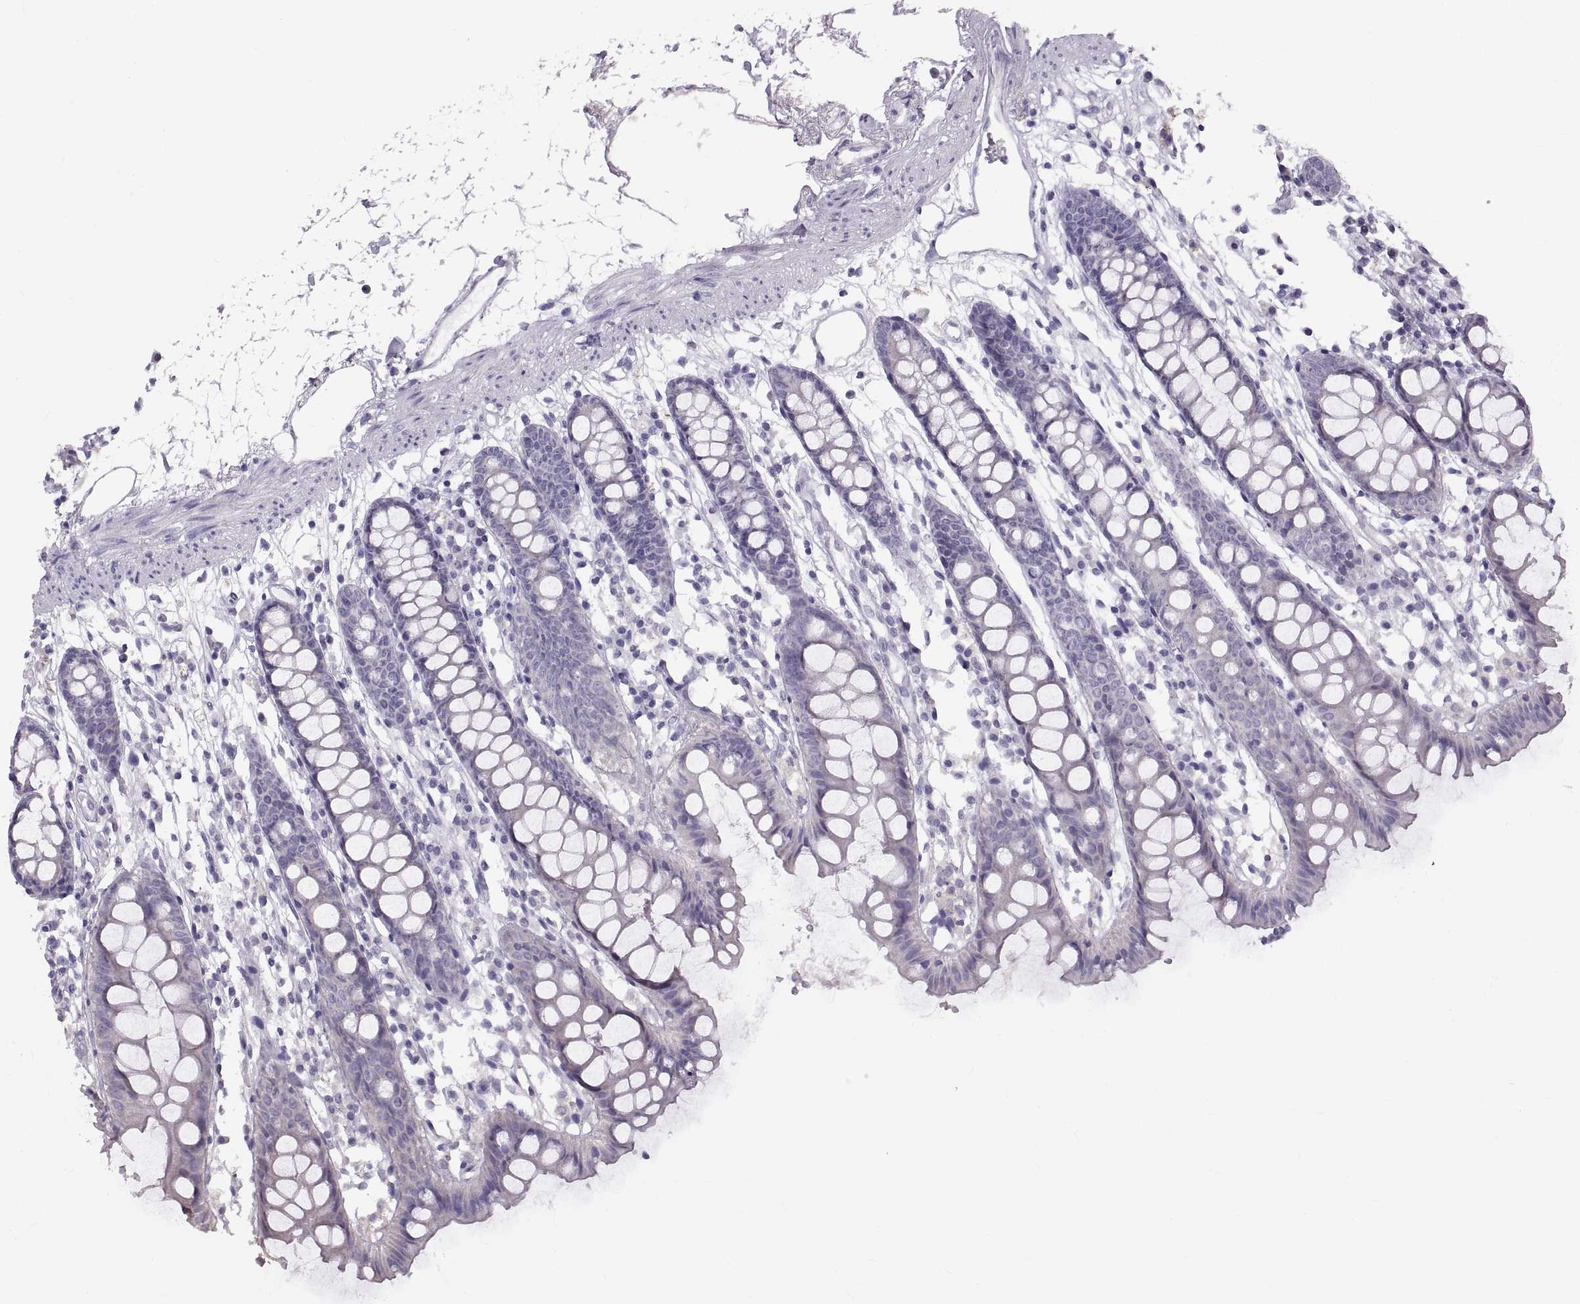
{"staining": {"intensity": "negative", "quantity": "none", "location": "none"}, "tissue": "colon", "cell_type": "Endothelial cells", "image_type": "normal", "snomed": [{"axis": "morphology", "description": "Normal tissue, NOS"}, {"axis": "topography", "description": "Colon"}], "caption": "Immunohistochemistry (IHC) of normal colon reveals no positivity in endothelial cells. (DAB (3,3'-diaminobenzidine) immunohistochemistry visualized using brightfield microscopy, high magnification).", "gene": "WBP2NL", "patient": {"sex": "male", "age": 47}}